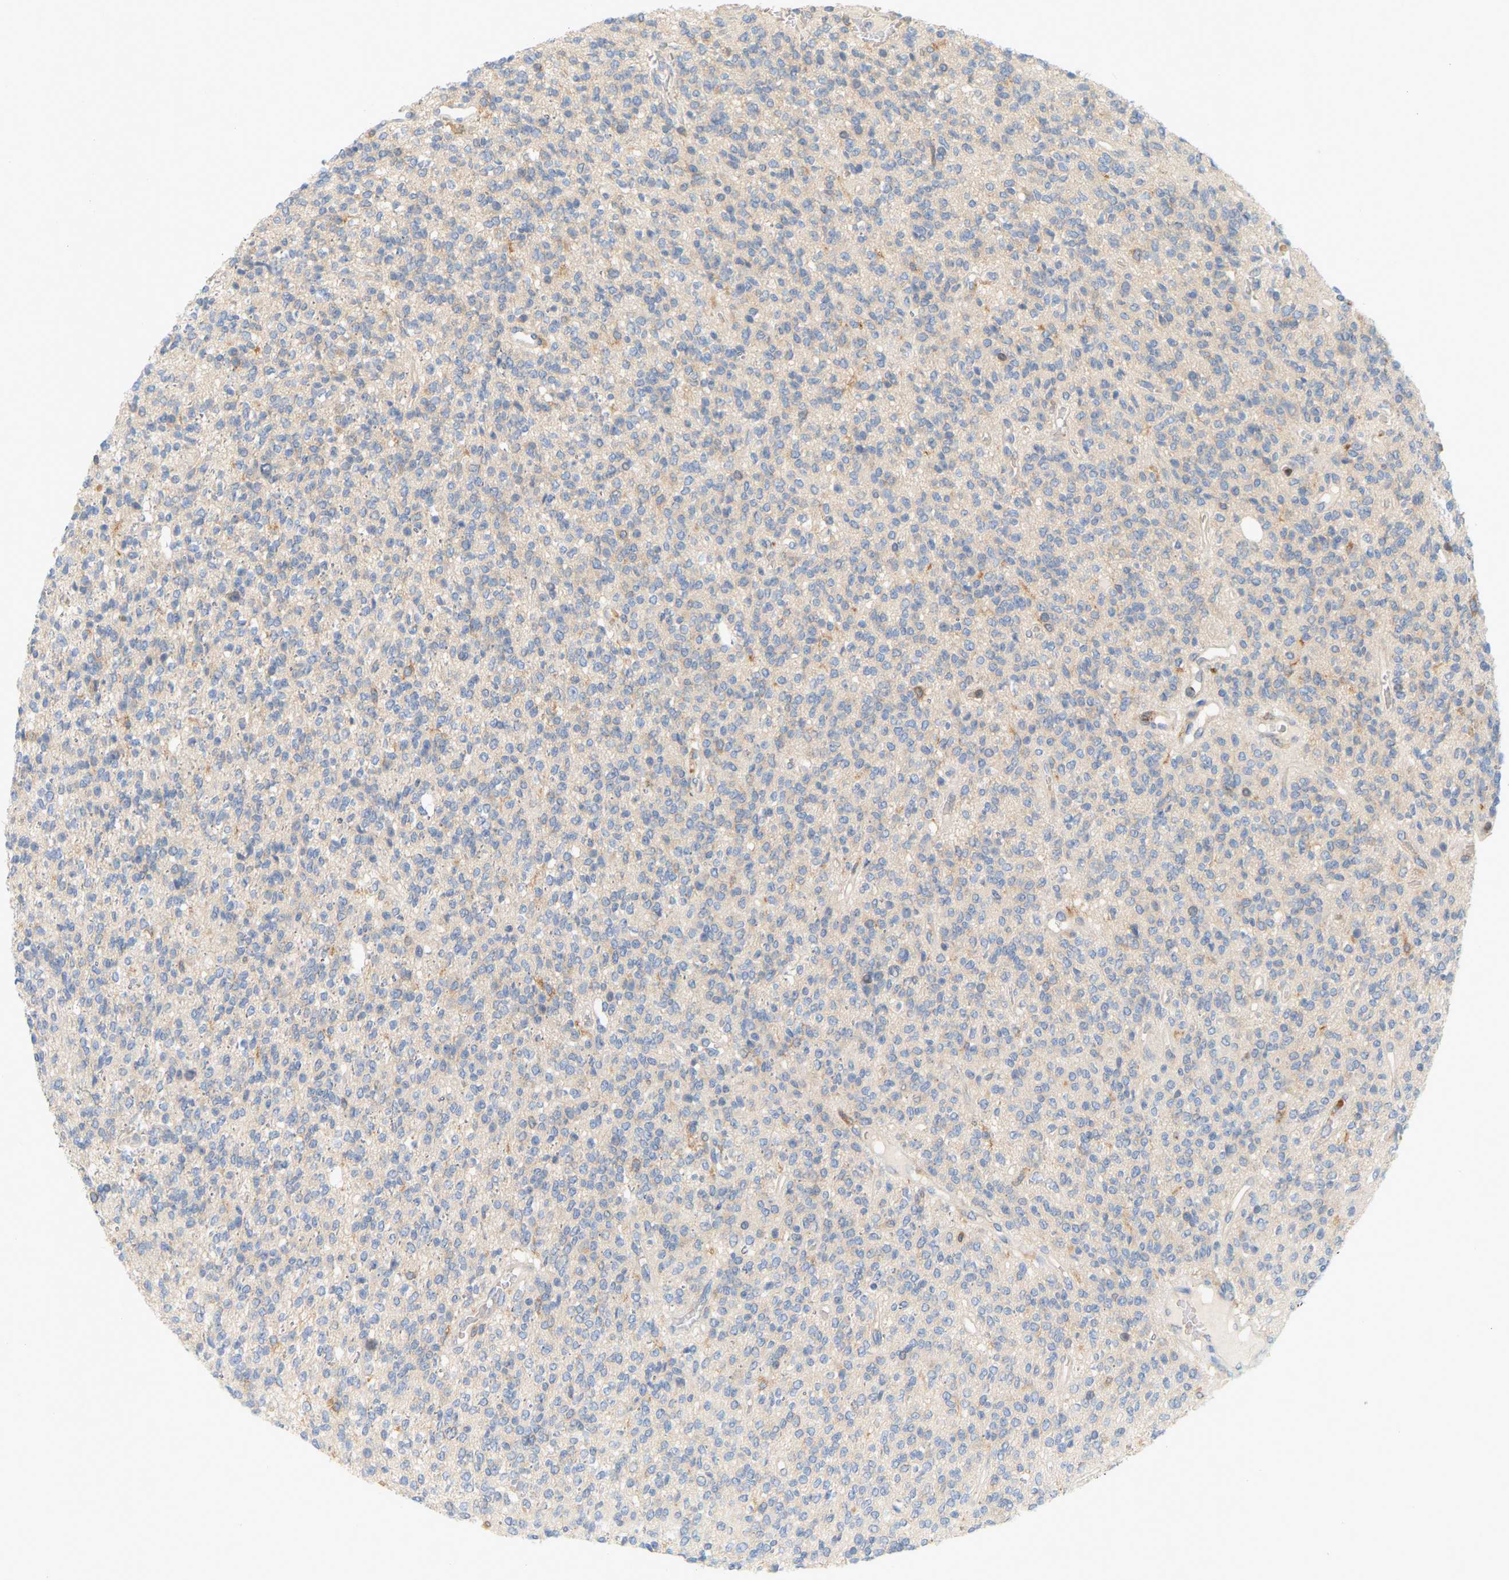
{"staining": {"intensity": "negative", "quantity": "none", "location": "none"}, "tissue": "glioma", "cell_type": "Tumor cells", "image_type": "cancer", "snomed": [{"axis": "morphology", "description": "Glioma, malignant, High grade"}, {"axis": "topography", "description": "Brain"}], "caption": "Immunohistochemistry image of neoplastic tissue: human glioma stained with DAB (3,3'-diaminobenzidine) demonstrates no significant protein staining in tumor cells.", "gene": "AKAP13", "patient": {"sex": "male", "age": 34}}